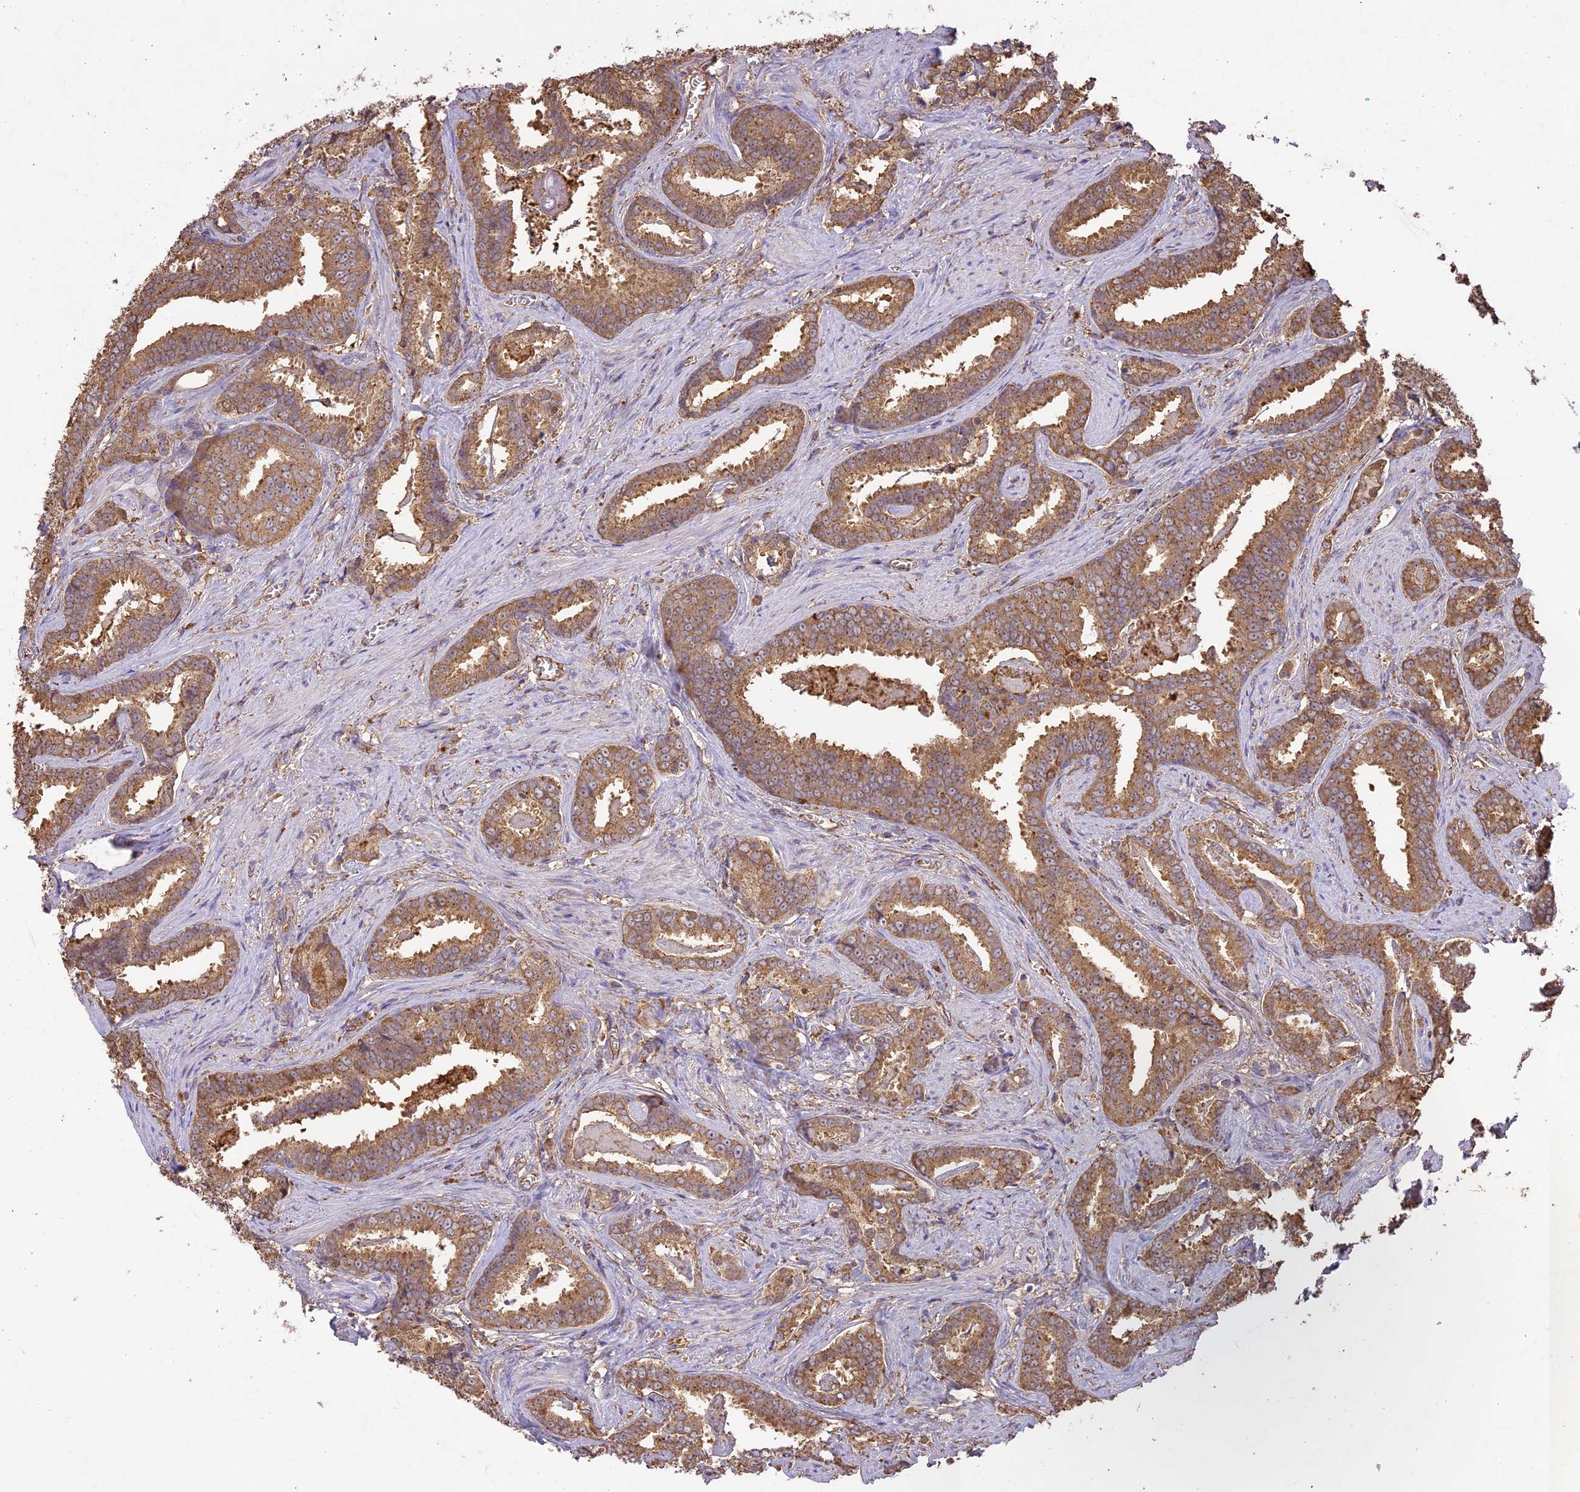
{"staining": {"intensity": "moderate", "quantity": ">75%", "location": "cytoplasmic/membranous"}, "tissue": "prostate cancer", "cell_type": "Tumor cells", "image_type": "cancer", "snomed": [{"axis": "morphology", "description": "Adenocarcinoma, High grade"}, {"axis": "topography", "description": "Prostate"}], "caption": "High-power microscopy captured an IHC photomicrograph of prostate cancer, revealing moderate cytoplasmic/membranous positivity in about >75% of tumor cells. The protein is shown in brown color, while the nuclei are stained blue.", "gene": "ARHGAP19", "patient": {"sex": "male", "age": 67}}